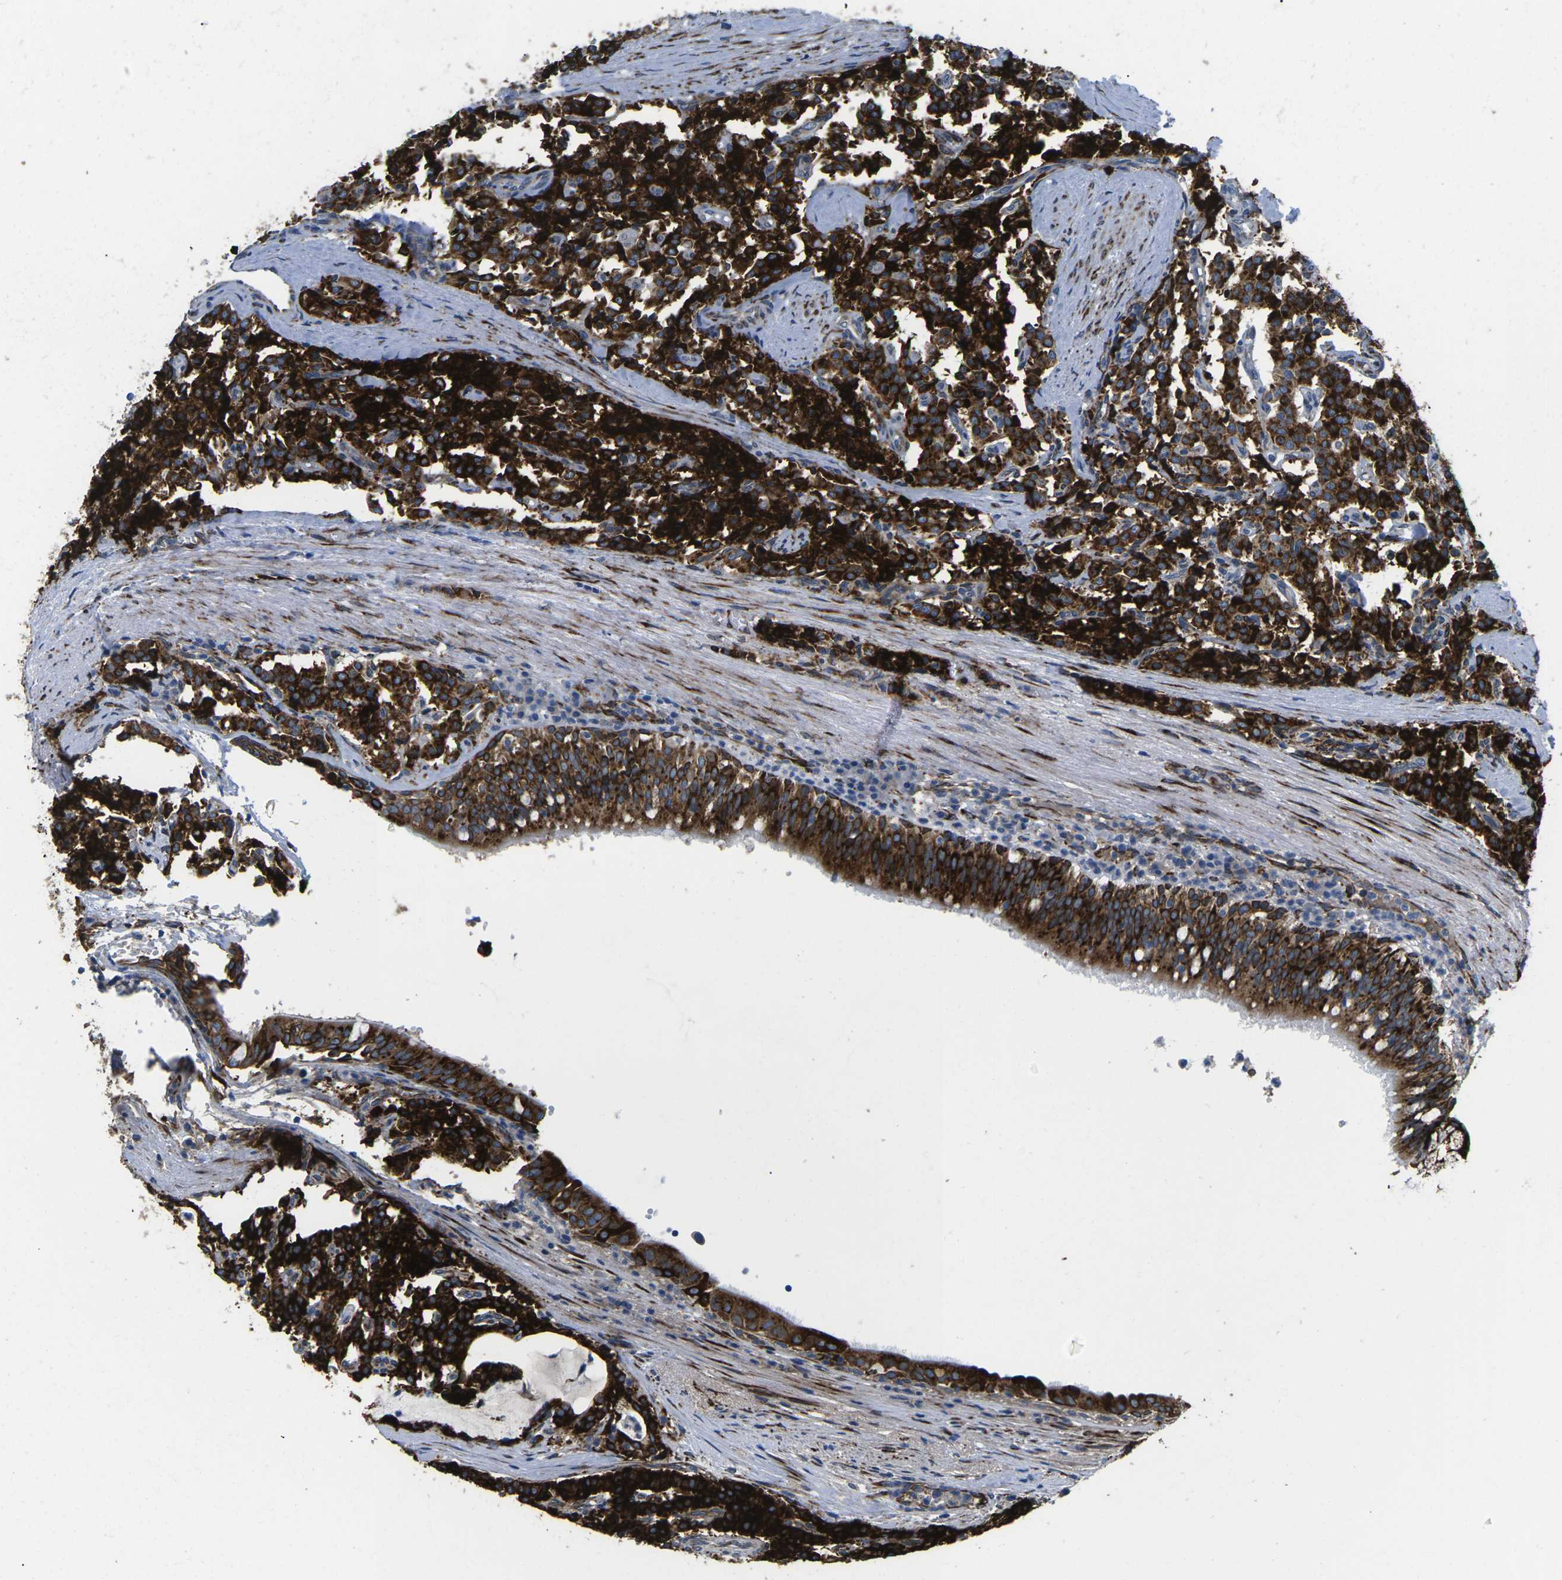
{"staining": {"intensity": "strong", "quantity": ">75%", "location": "cytoplasmic/membranous"}, "tissue": "carcinoid", "cell_type": "Tumor cells", "image_type": "cancer", "snomed": [{"axis": "morphology", "description": "Carcinoid, malignant, NOS"}, {"axis": "topography", "description": "Lung"}], "caption": "Human malignant carcinoid stained with a protein marker displays strong staining in tumor cells.", "gene": "PDZD8", "patient": {"sex": "male", "age": 30}}